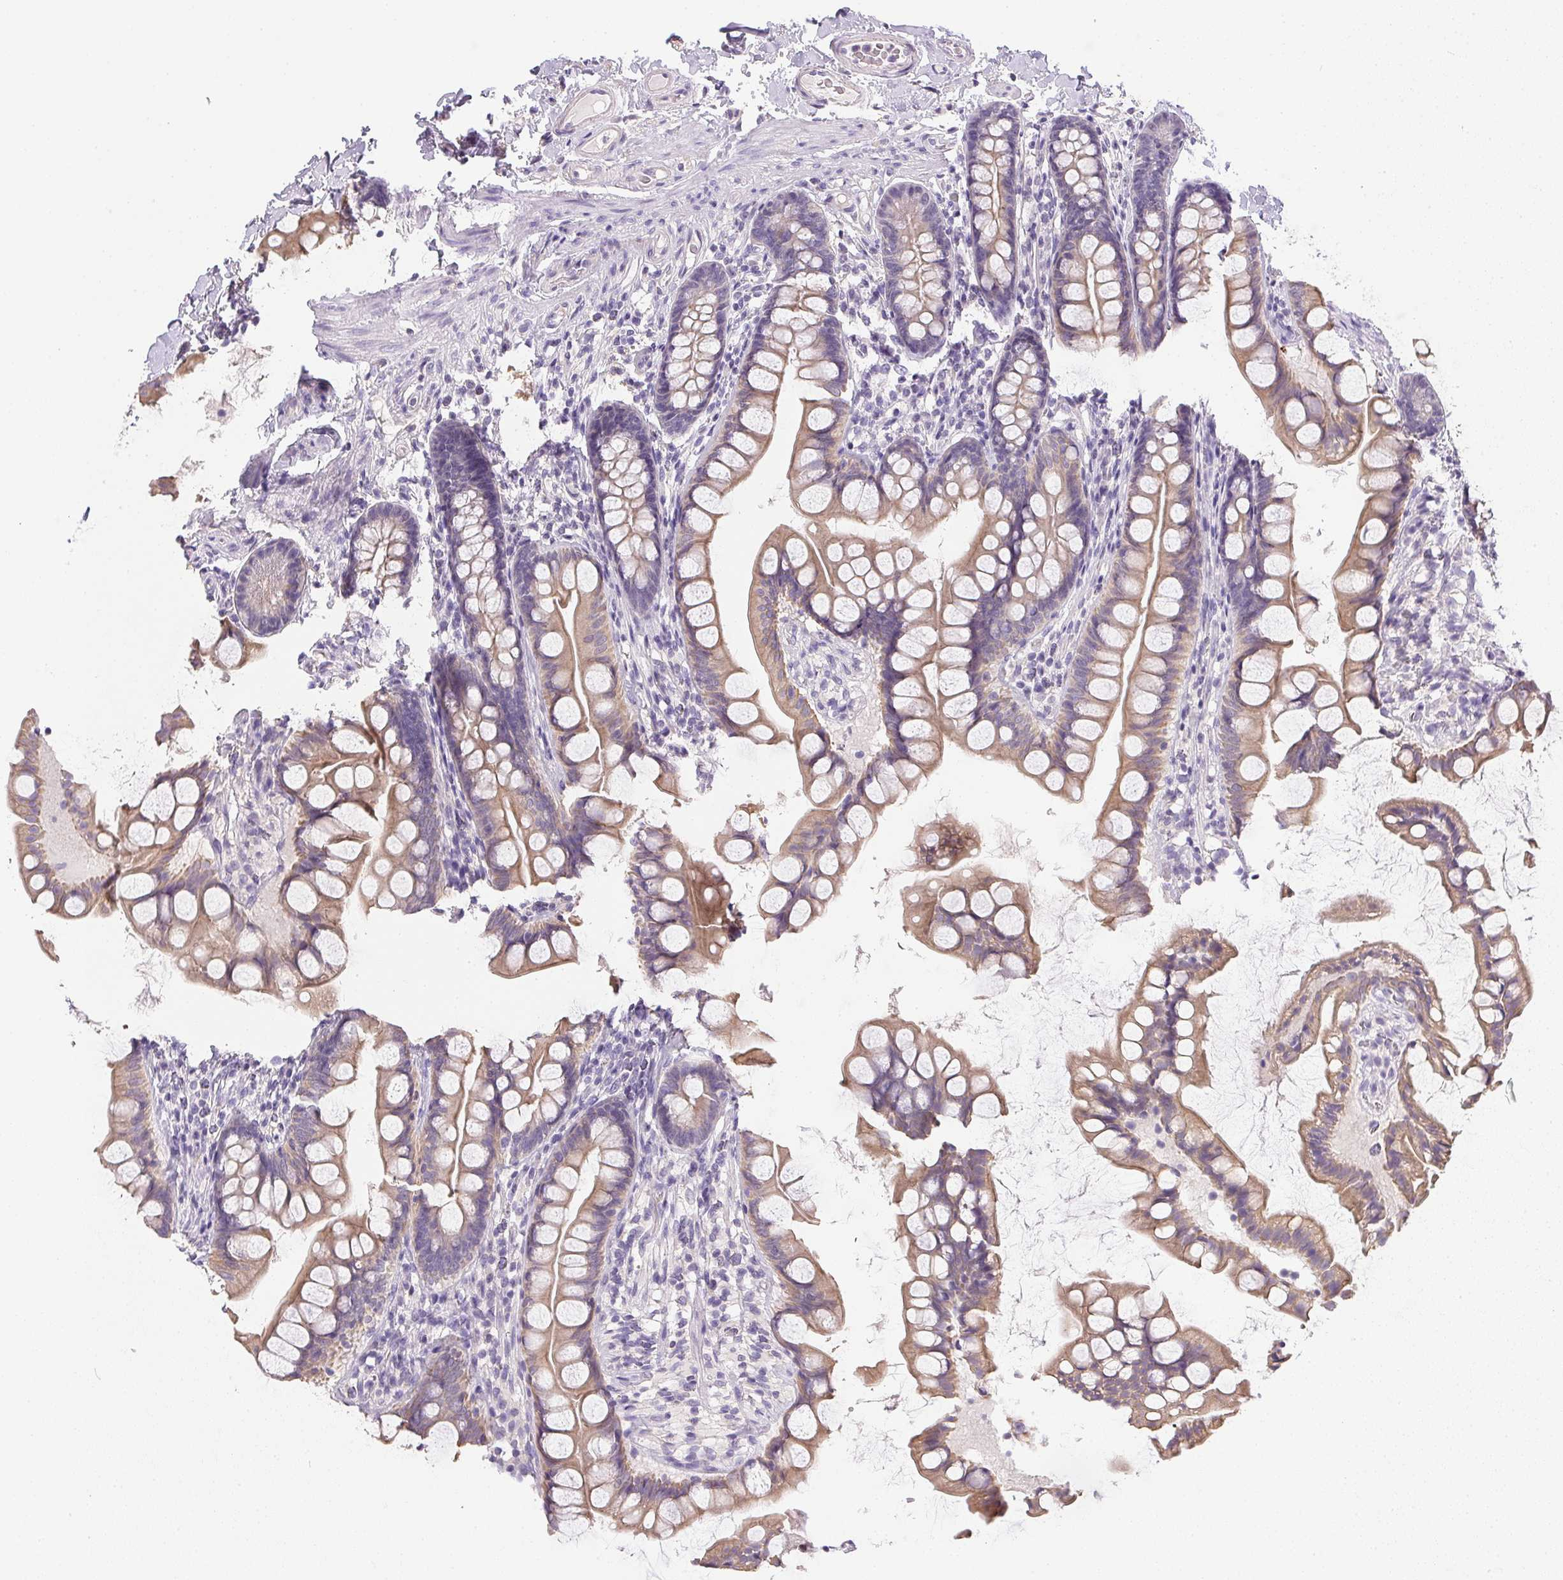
{"staining": {"intensity": "weak", "quantity": "25%-75%", "location": "cytoplasmic/membranous"}, "tissue": "small intestine", "cell_type": "Glandular cells", "image_type": "normal", "snomed": [{"axis": "morphology", "description": "Normal tissue, NOS"}, {"axis": "topography", "description": "Small intestine"}], "caption": "A high-resolution micrograph shows immunohistochemistry (IHC) staining of unremarkable small intestine, which demonstrates weak cytoplasmic/membranous staining in approximately 25%-75% of glandular cells.", "gene": "SLC17A7", "patient": {"sex": "male", "age": 70}}